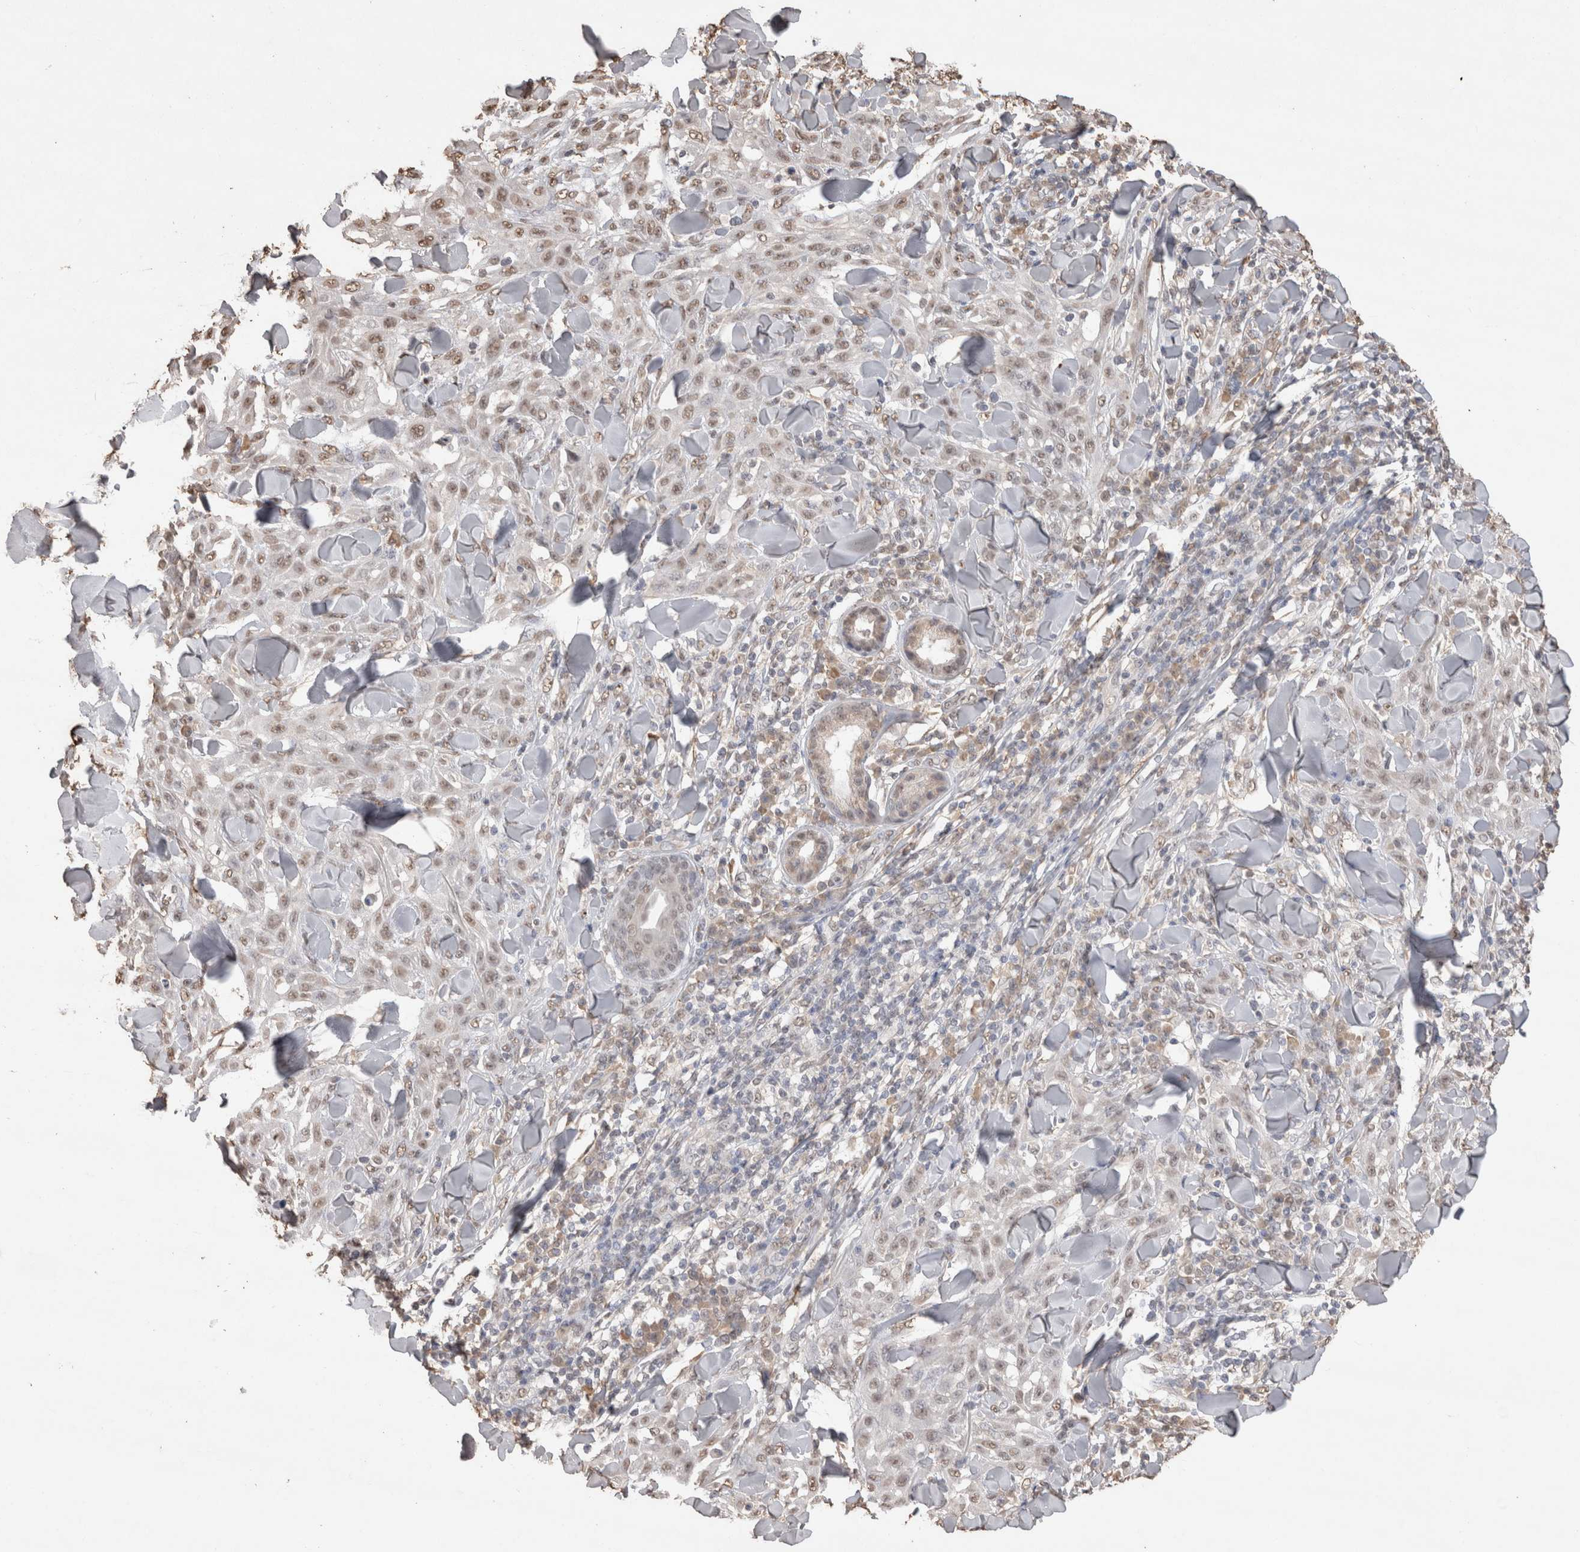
{"staining": {"intensity": "weak", "quantity": ">75%", "location": "nuclear"}, "tissue": "skin cancer", "cell_type": "Tumor cells", "image_type": "cancer", "snomed": [{"axis": "morphology", "description": "Squamous cell carcinoma, NOS"}, {"axis": "topography", "description": "Skin"}], "caption": "Protein positivity by immunohistochemistry demonstrates weak nuclear expression in approximately >75% of tumor cells in squamous cell carcinoma (skin).", "gene": "MLX", "patient": {"sex": "male", "age": 24}}